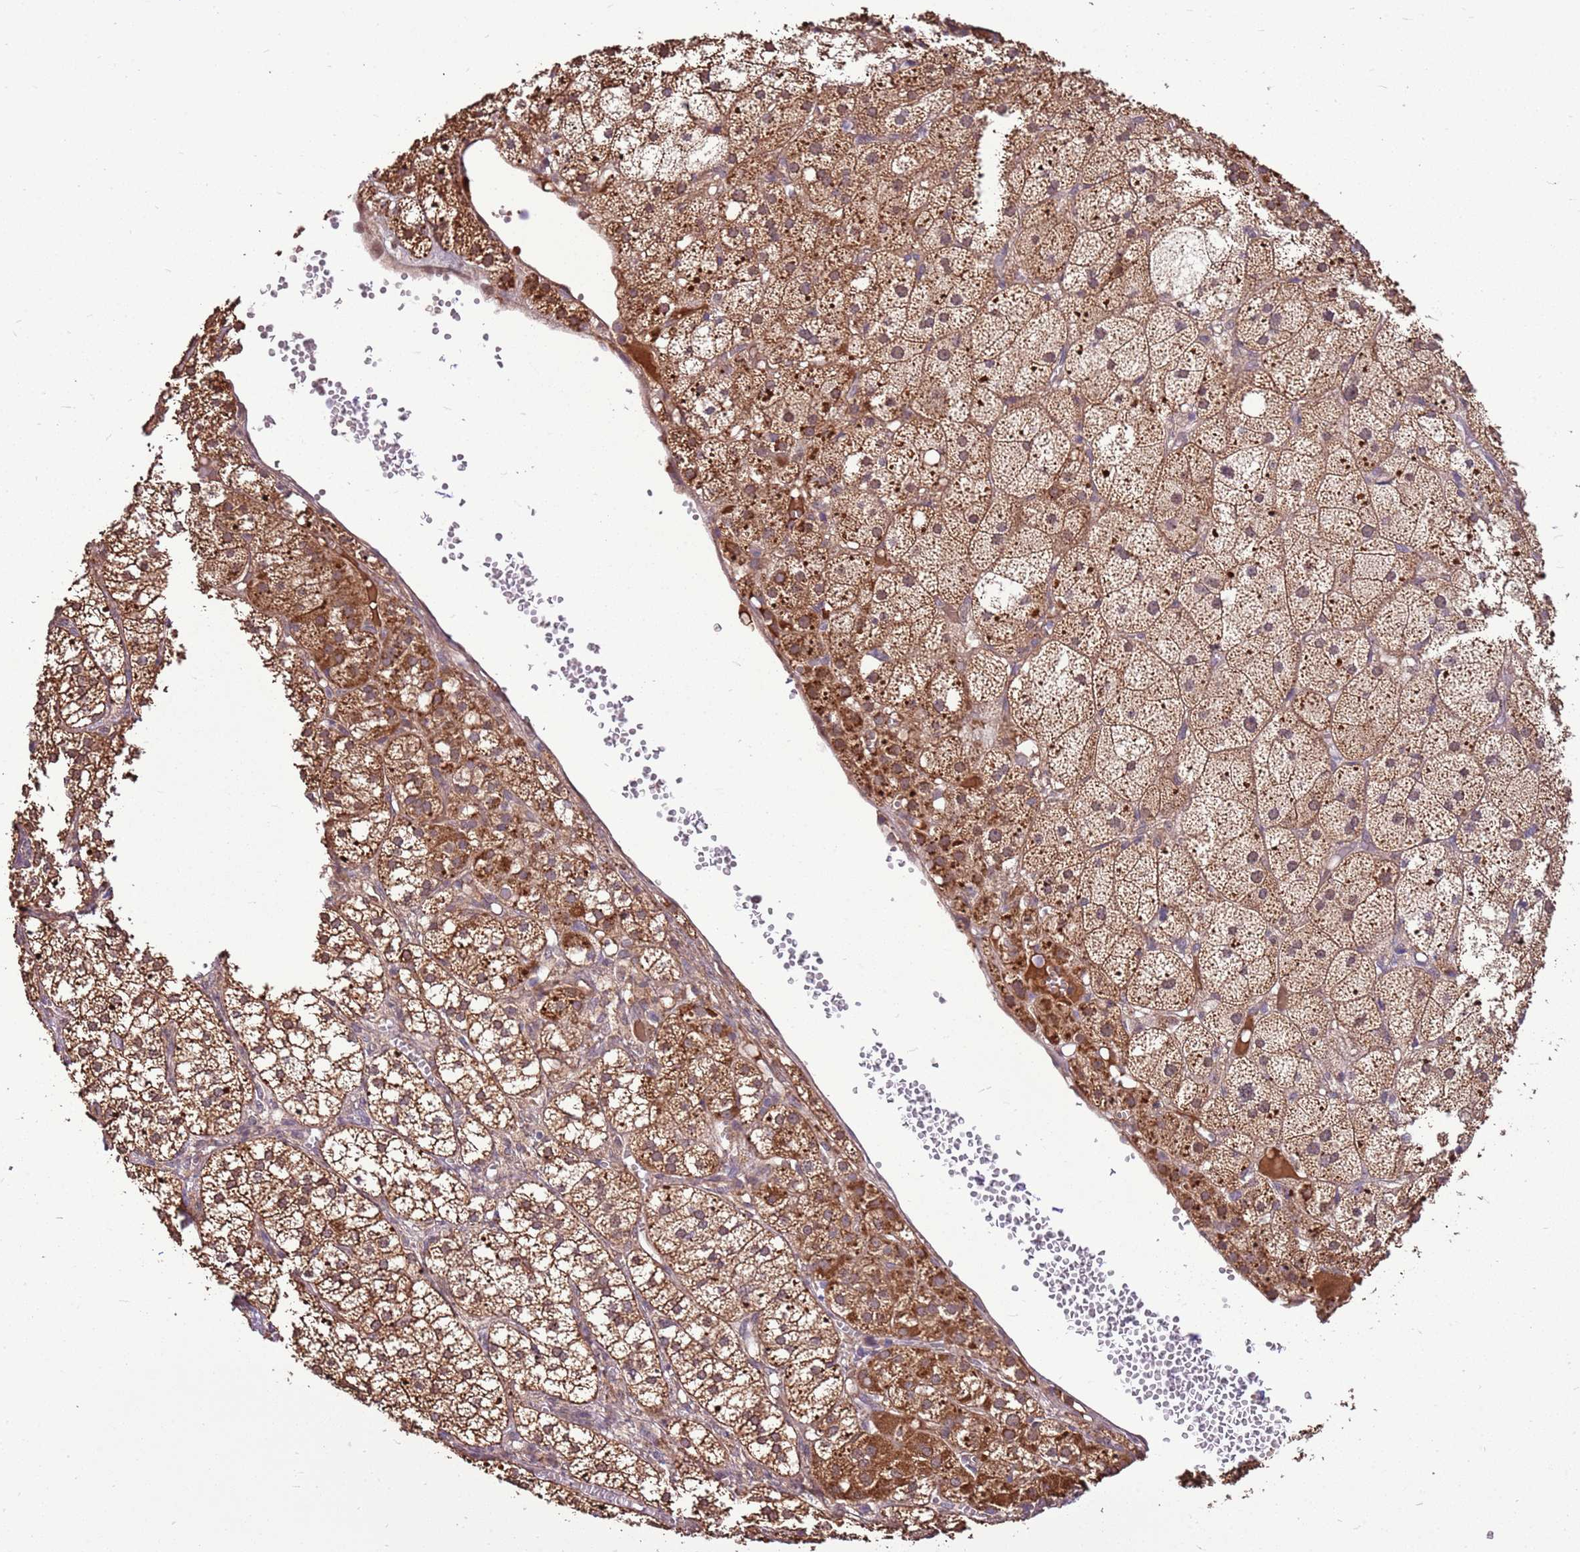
{"staining": {"intensity": "moderate", "quantity": "25%-75%", "location": "cytoplasmic/membranous"}, "tissue": "adrenal gland", "cell_type": "Glandular cells", "image_type": "normal", "snomed": [{"axis": "morphology", "description": "Normal tissue, NOS"}, {"axis": "topography", "description": "Adrenal gland"}], "caption": "A histopathology image of human adrenal gland stained for a protein exhibits moderate cytoplasmic/membranous brown staining in glandular cells. Immunohistochemistry (ihc) stains the protein in brown and the nuclei are stained blue.", "gene": "BBS5", "patient": {"sex": "female", "age": 61}}